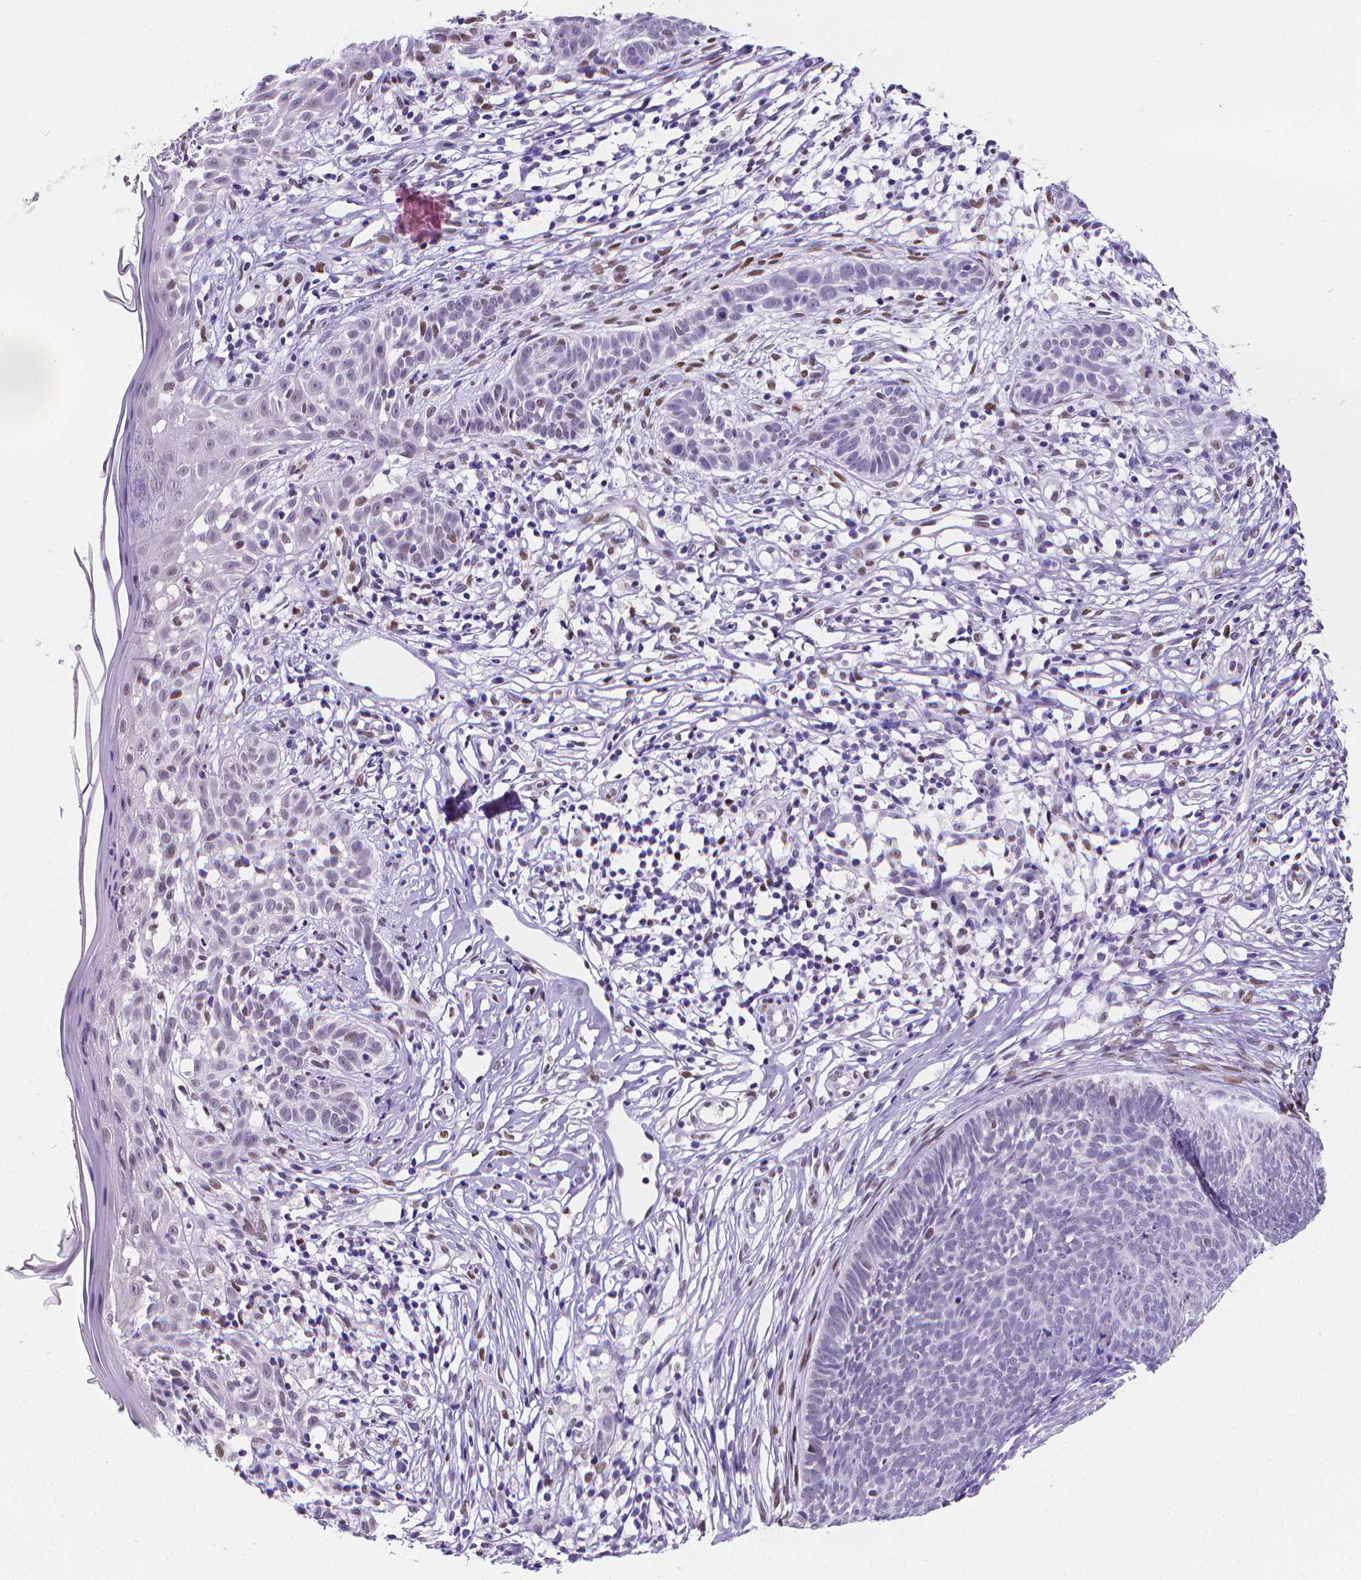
{"staining": {"intensity": "negative", "quantity": "none", "location": "none"}, "tissue": "skin cancer", "cell_type": "Tumor cells", "image_type": "cancer", "snomed": [{"axis": "morphology", "description": "Basal cell carcinoma"}, {"axis": "topography", "description": "Skin"}], "caption": "High power microscopy photomicrograph of an IHC histopathology image of basal cell carcinoma (skin), revealing no significant positivity in tumor cells. Nuclei are stained in blue.", "gene": "MEF2C", "patient": {"sex": "male", "age": 85}}